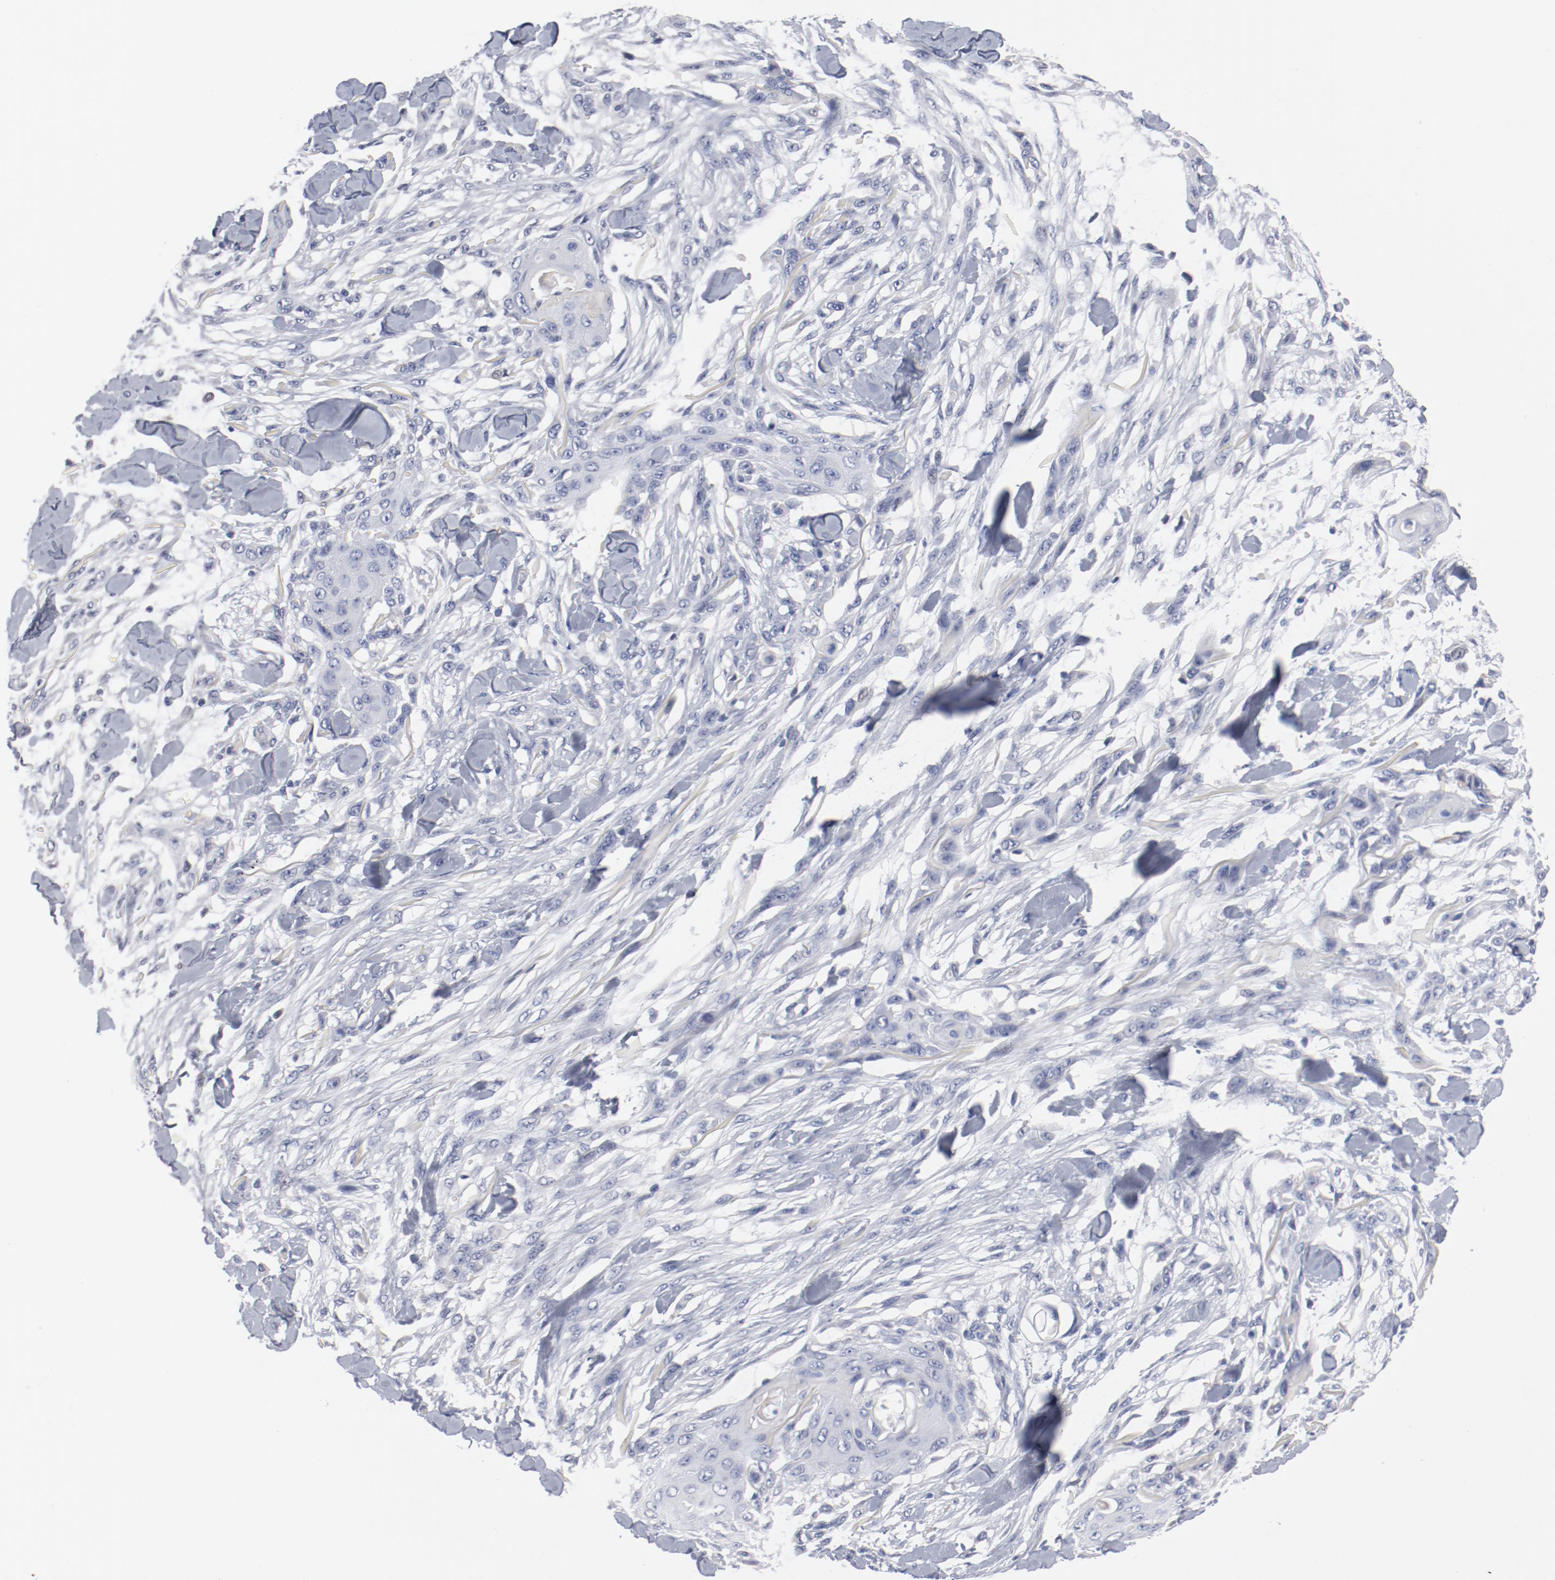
{"staining": {"intensity": "negative", "quantity": "none", "location": "none"}, "tissue": "skin cancer", "cell_type": "Tumor cells", "image_type": "cancer", "snomed": [{"axis": "morphology", "description": "Normal tissue, NOS"}, {"axis": "morphology", "description": "Squamous cell carcinoma, NOS"}, {"axis": "topography", "description": "Skin"}], "caption": "Immunohistochemical staining of skin squamous cell carcinoma shows no significant expression in tumor cells.", "gene": "KCNK13", "patient": {"sex": "female", "age": 59}}